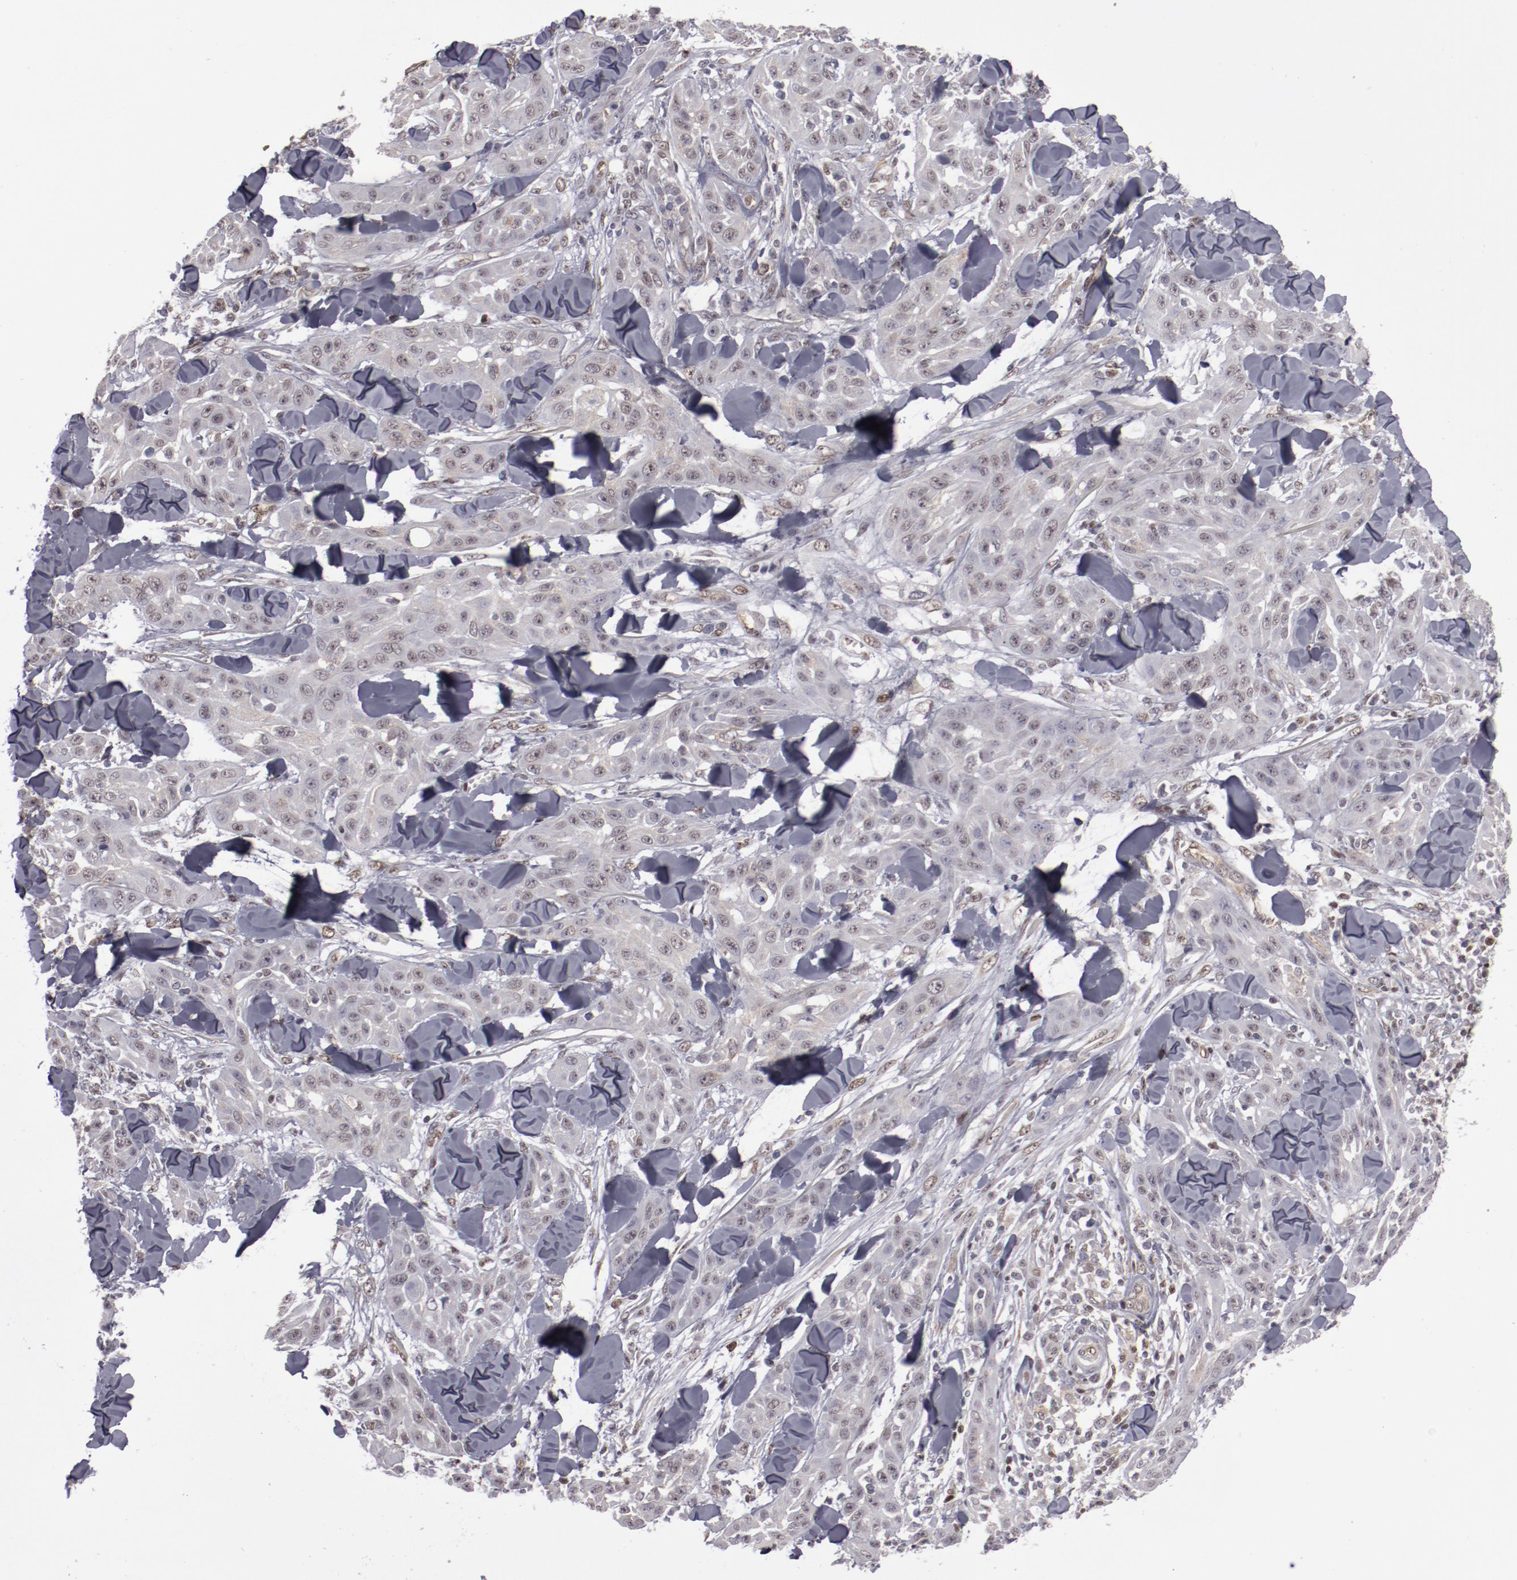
{"staining": {"intensity": "negative", "quantity": "none", "location": "none"}, "tissue": "skin cancer", "cell_type": "Tumor cells", "image_type": "cancer", "snomed": [{"axis": "morphology", "description": "Squamous cell carcinoma, NOS"}, {"axis": "topography", "description": "Skin"}], "caption": "Protein analysis of skin cancer (squamous cell carcinoma) shows no significant expression in tumor cells. (DAB (3,3'-diaminobenzidine) immunohistochemistry visualized using brightfield microscopy, high magnification).", "gene": "LEF1", "patient": {"sex": "male", "age": 24}}